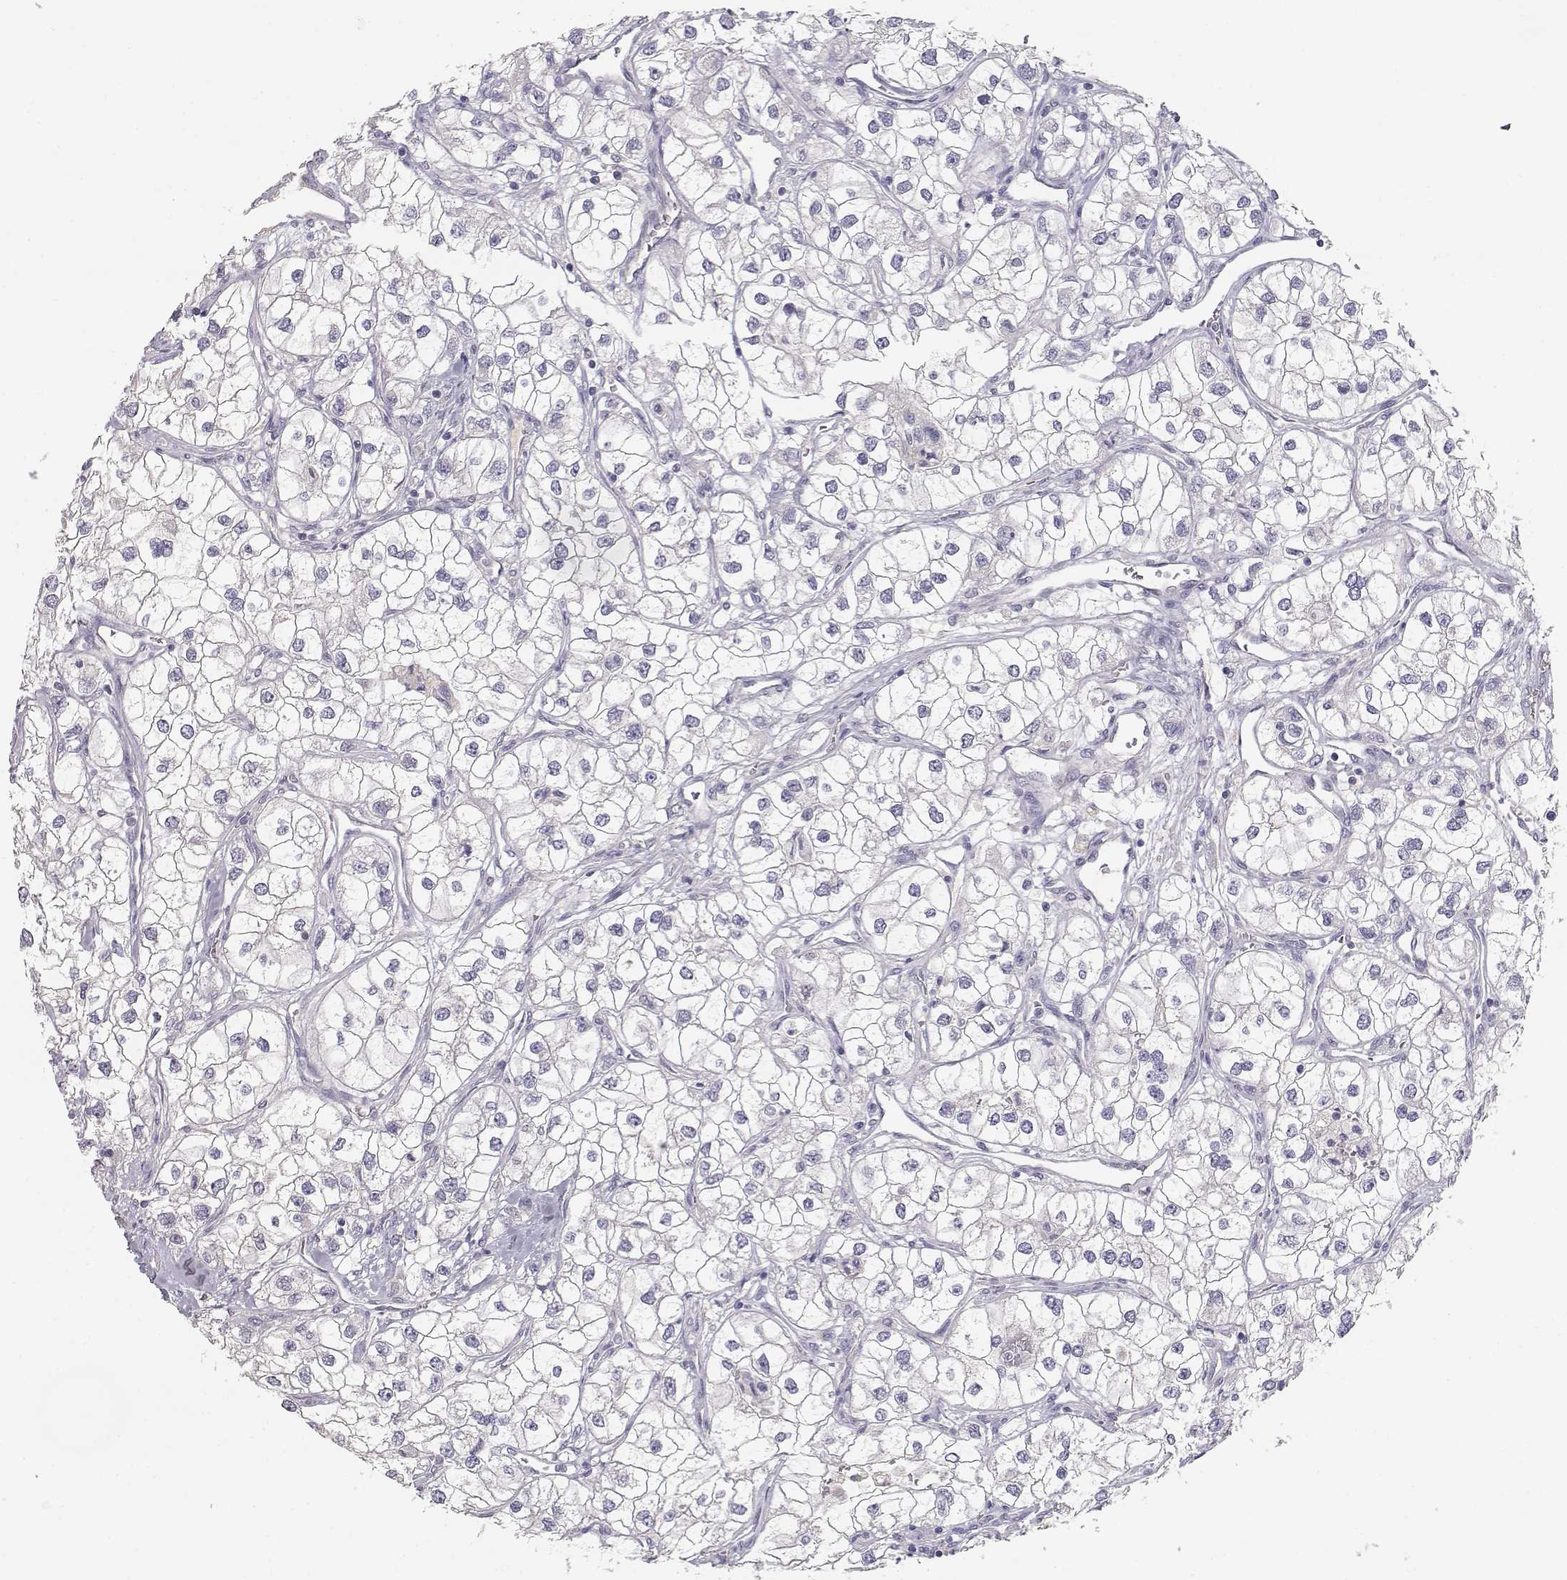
{"staining": {"intensity": "negative", "quantity": "none", "location": "none"}, "tissue": "renal cancer", "cell_type": "Tumor cells", "image_type": "cancer", "snomed": [{"axis": "morphology", "description": "Adenocarcinoma, NOS"}, {"axis": "topography", "description": "Kidney"}], "caption": "This is a micrograph of immunohistochemistry staining of renal cancer (adenocarcinoma), which shows no positivity in tumor cells. Nuclei are stained in blue.", "gene": "SLCO6A1", "patient": {"sex": "male", "age": 59}}